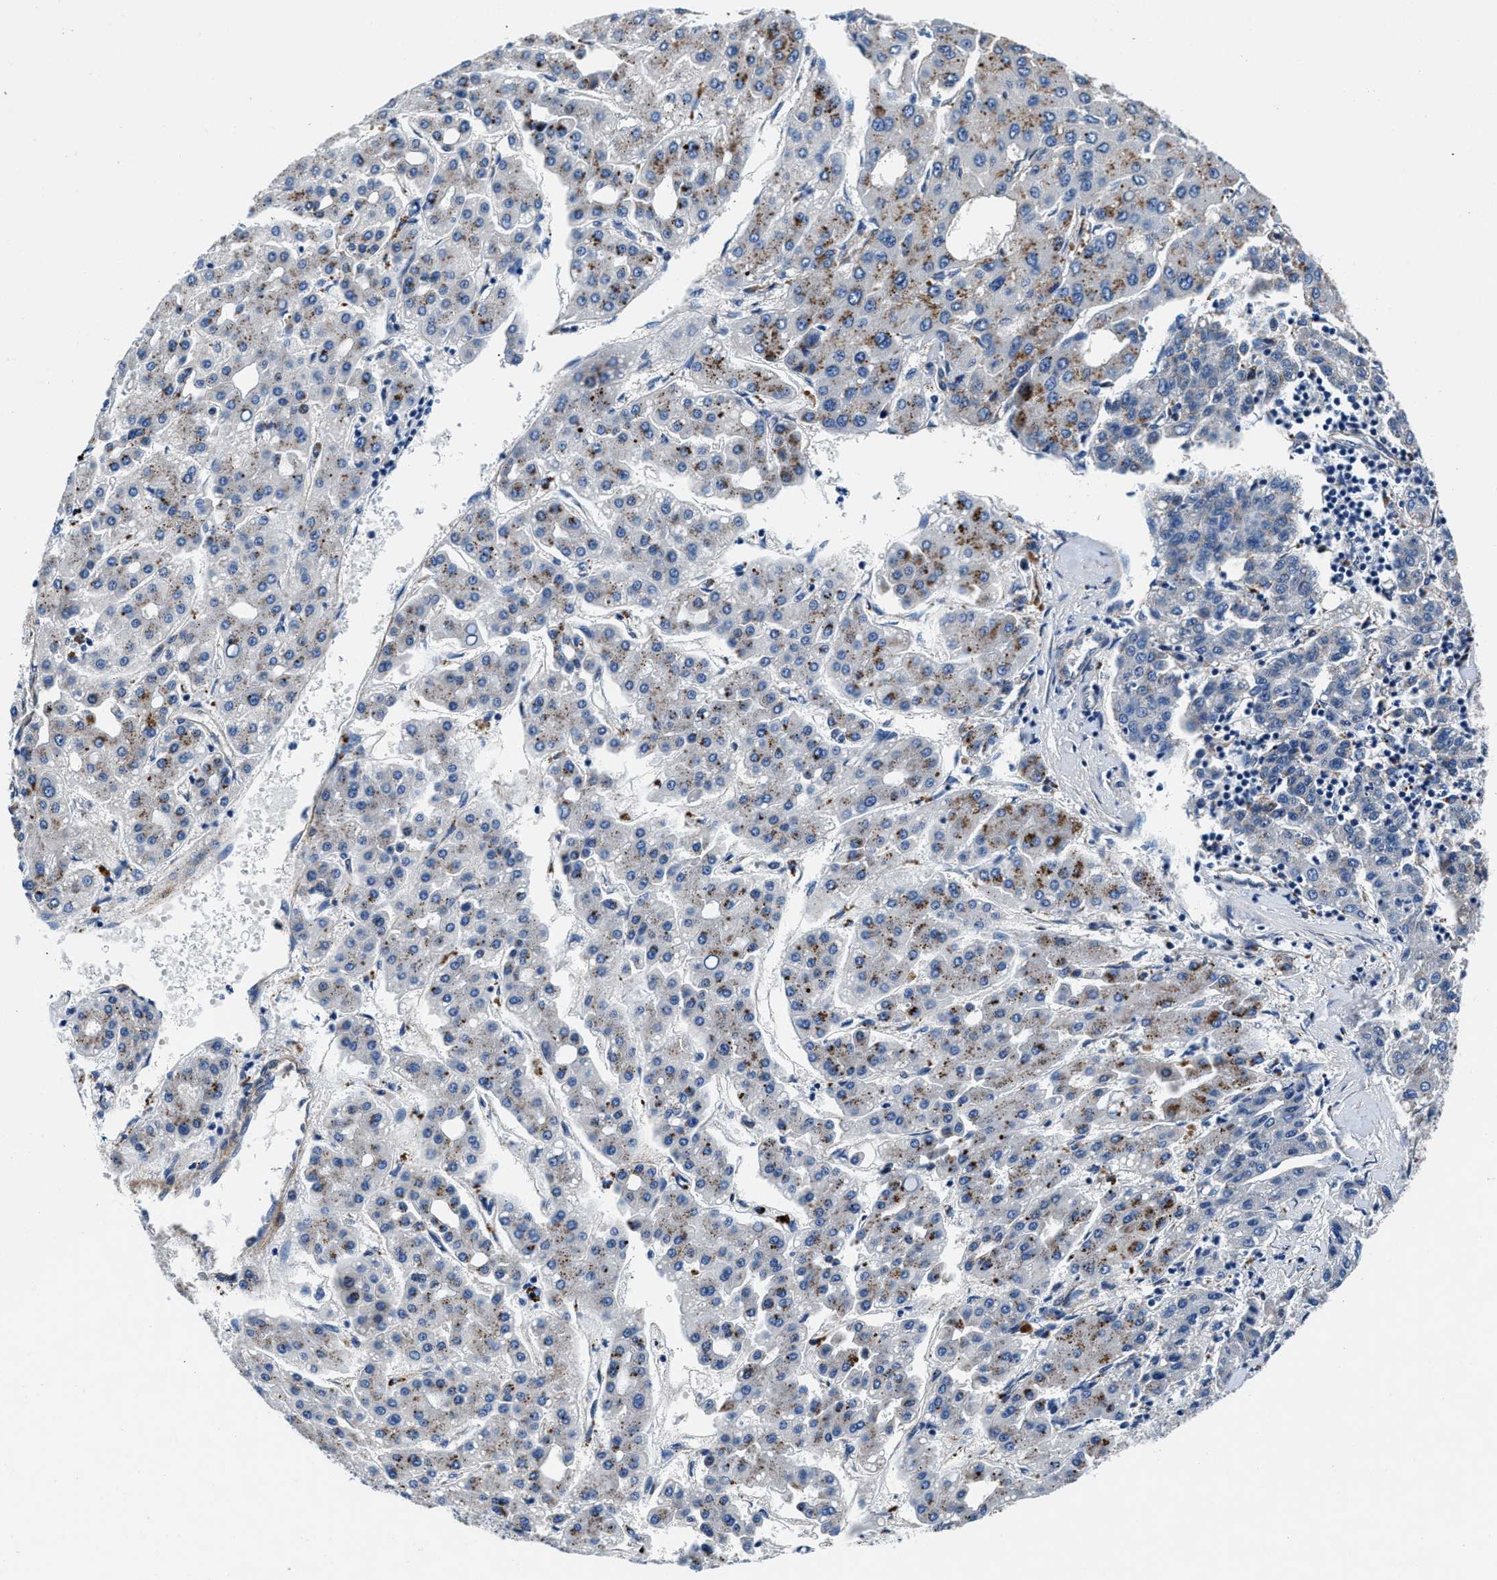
{"staining": {"intensity": "negative", "quantity": "none", "location": "none"}, "tissue": "liver cancer", "cell_type": "Tumor cells", "image_type": "cancer", "snomed": [{"axis": "morphology", "description": "Carcinoma, Hepatocellular, NOS"}, {"axis": "topography", "description": "Liver"}], "caption": "Protein analysis of liver hepatocellular carcinoma demonstrates no significant positivity in tumor cells.", "gene": "DAG1", "patient": {"sex": "male", "age": 65}}